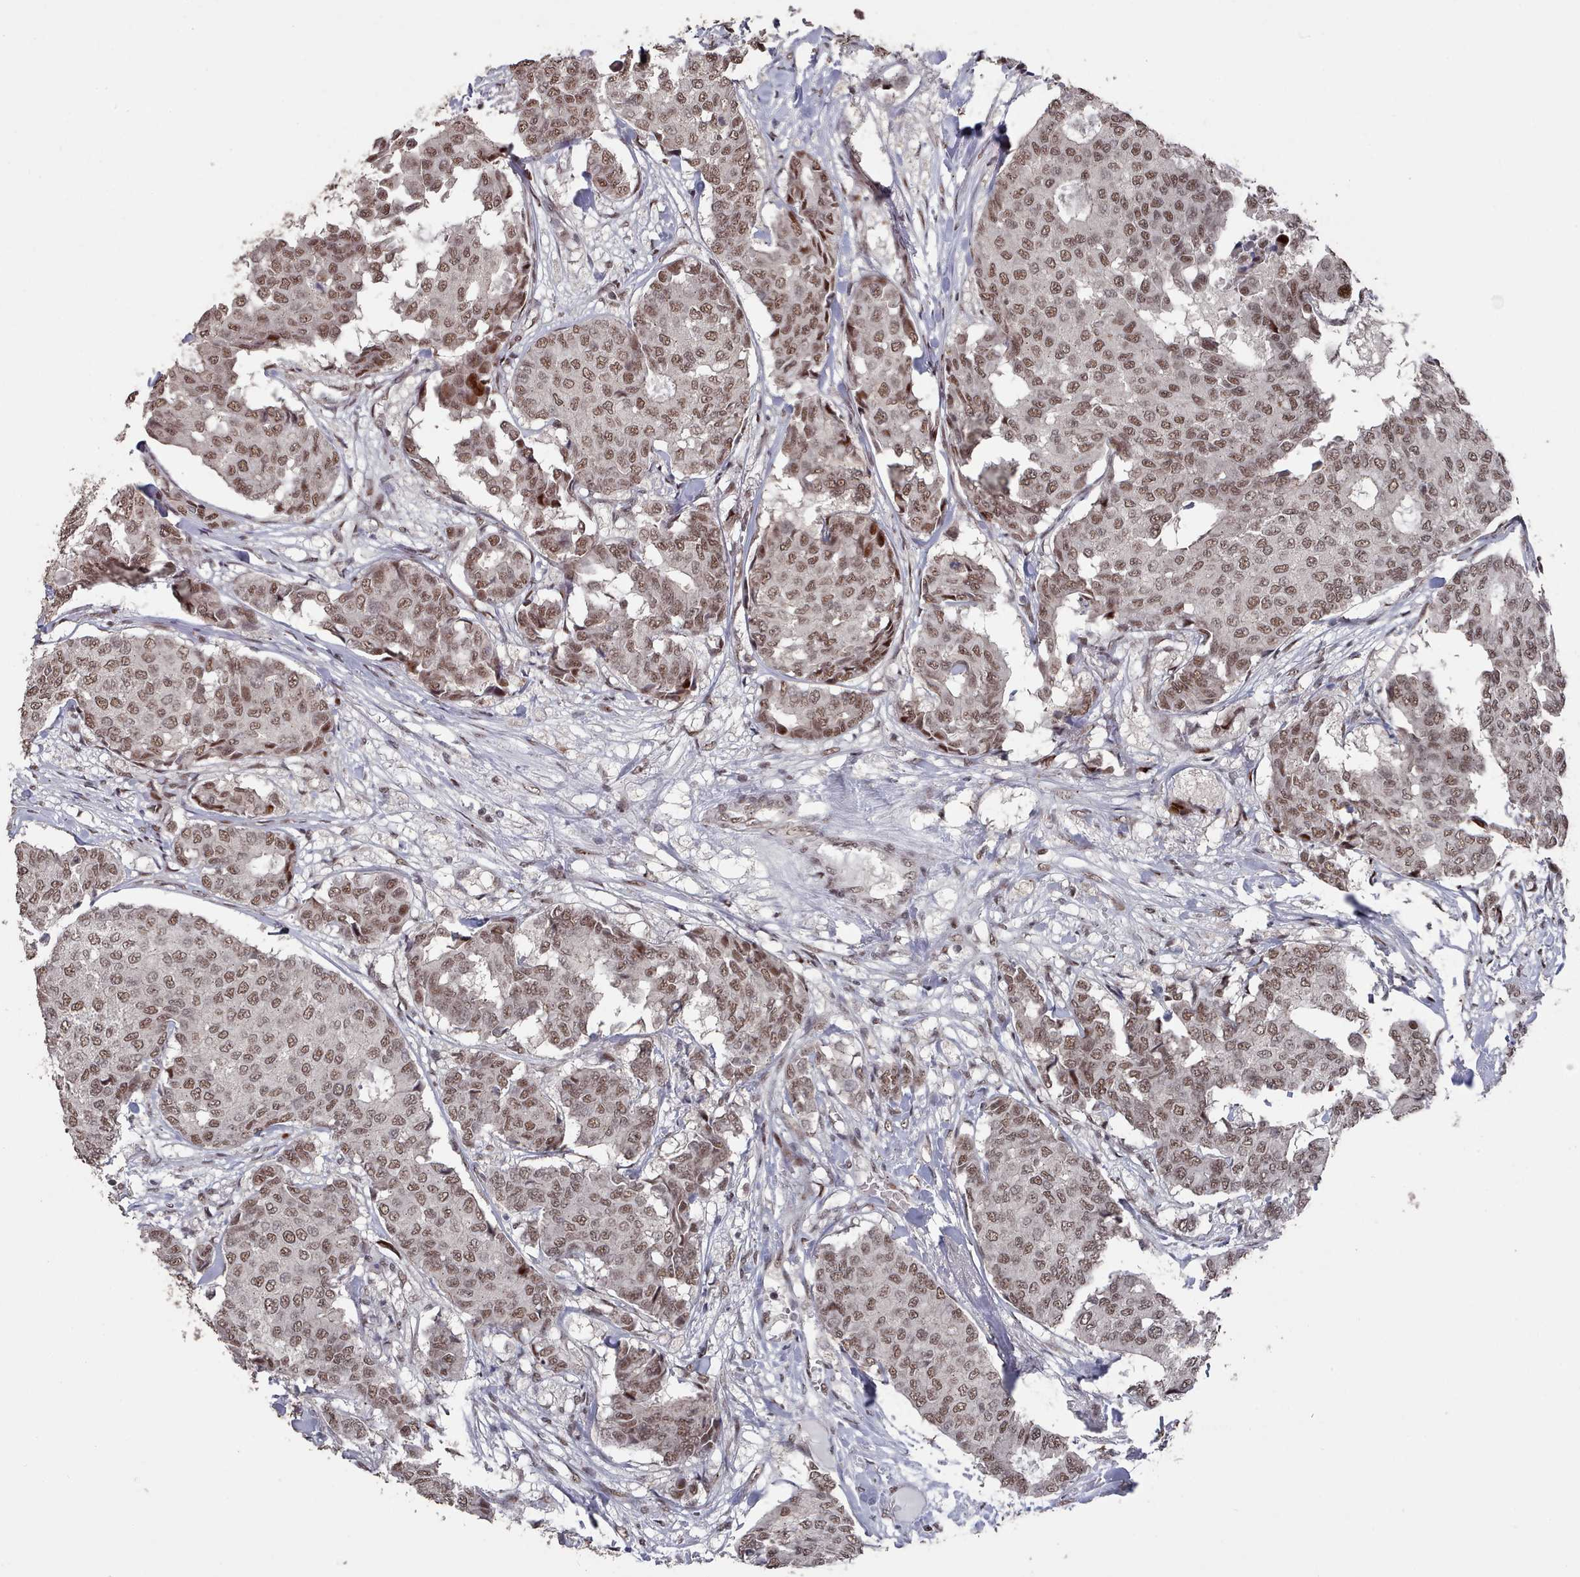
{"staining": {"intensity": "moderate", "quantity": ">75%", "location": "nuclear"}, "tissue": "breast cancer", "cell_type": "Tumor cells", "image_type": "cancer", "snomed": [{"axis": "morphology", "description": "Duct carcinoma"}, {"axis": "topography", "description": "Breast"}], "caption": "DAB immunohistochemical staining of human infiltrating ductal carcinoma (breast) reveals moderate nuclear protein staining in approximately >75% of tumor cells. (Stains: DAB in brown, nuclei in blue, Microscopy: brightfield microscopy at high magnification).", "gene": "PNRC2", "patient": {"sex": "female", "age": 75}}